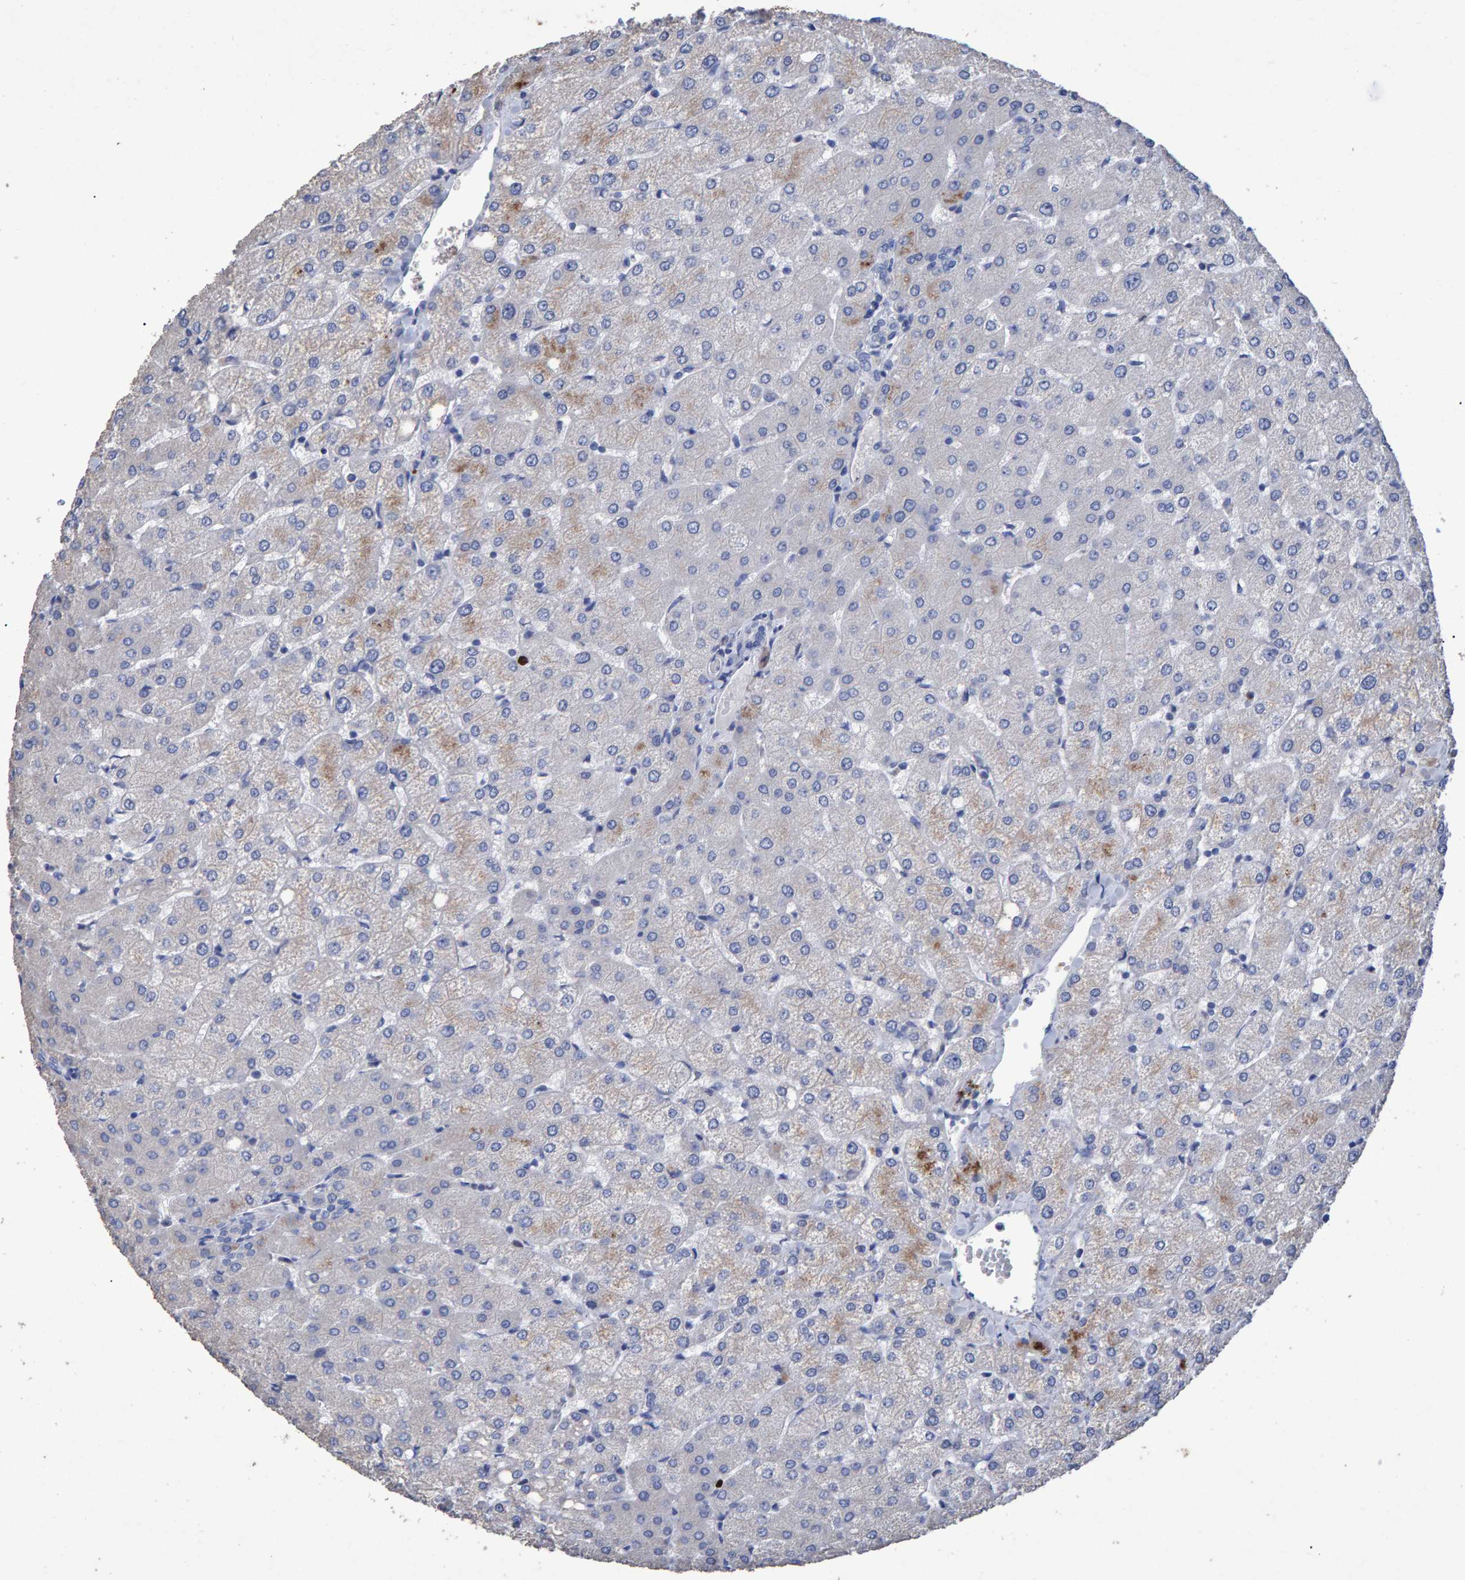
{"staining": {"intensity": "negative", "quantity": "none", "location": "none"}, "tissue": "liver", "cell_type": "Cholangiocytes", "image_type": "normal", "snomed": [{"axis": "morphology", "description": "Normal tissue, NOS"}, {"axis": "topography", "description": "Liver"}], "caption": "This is a histopathology image of immunohistochemistry (IHC) staining of normal liver, which shows no staining in cholangiocytes.", "gene": "HEMGN", "patient": {"sex": "female", "age": 54}}